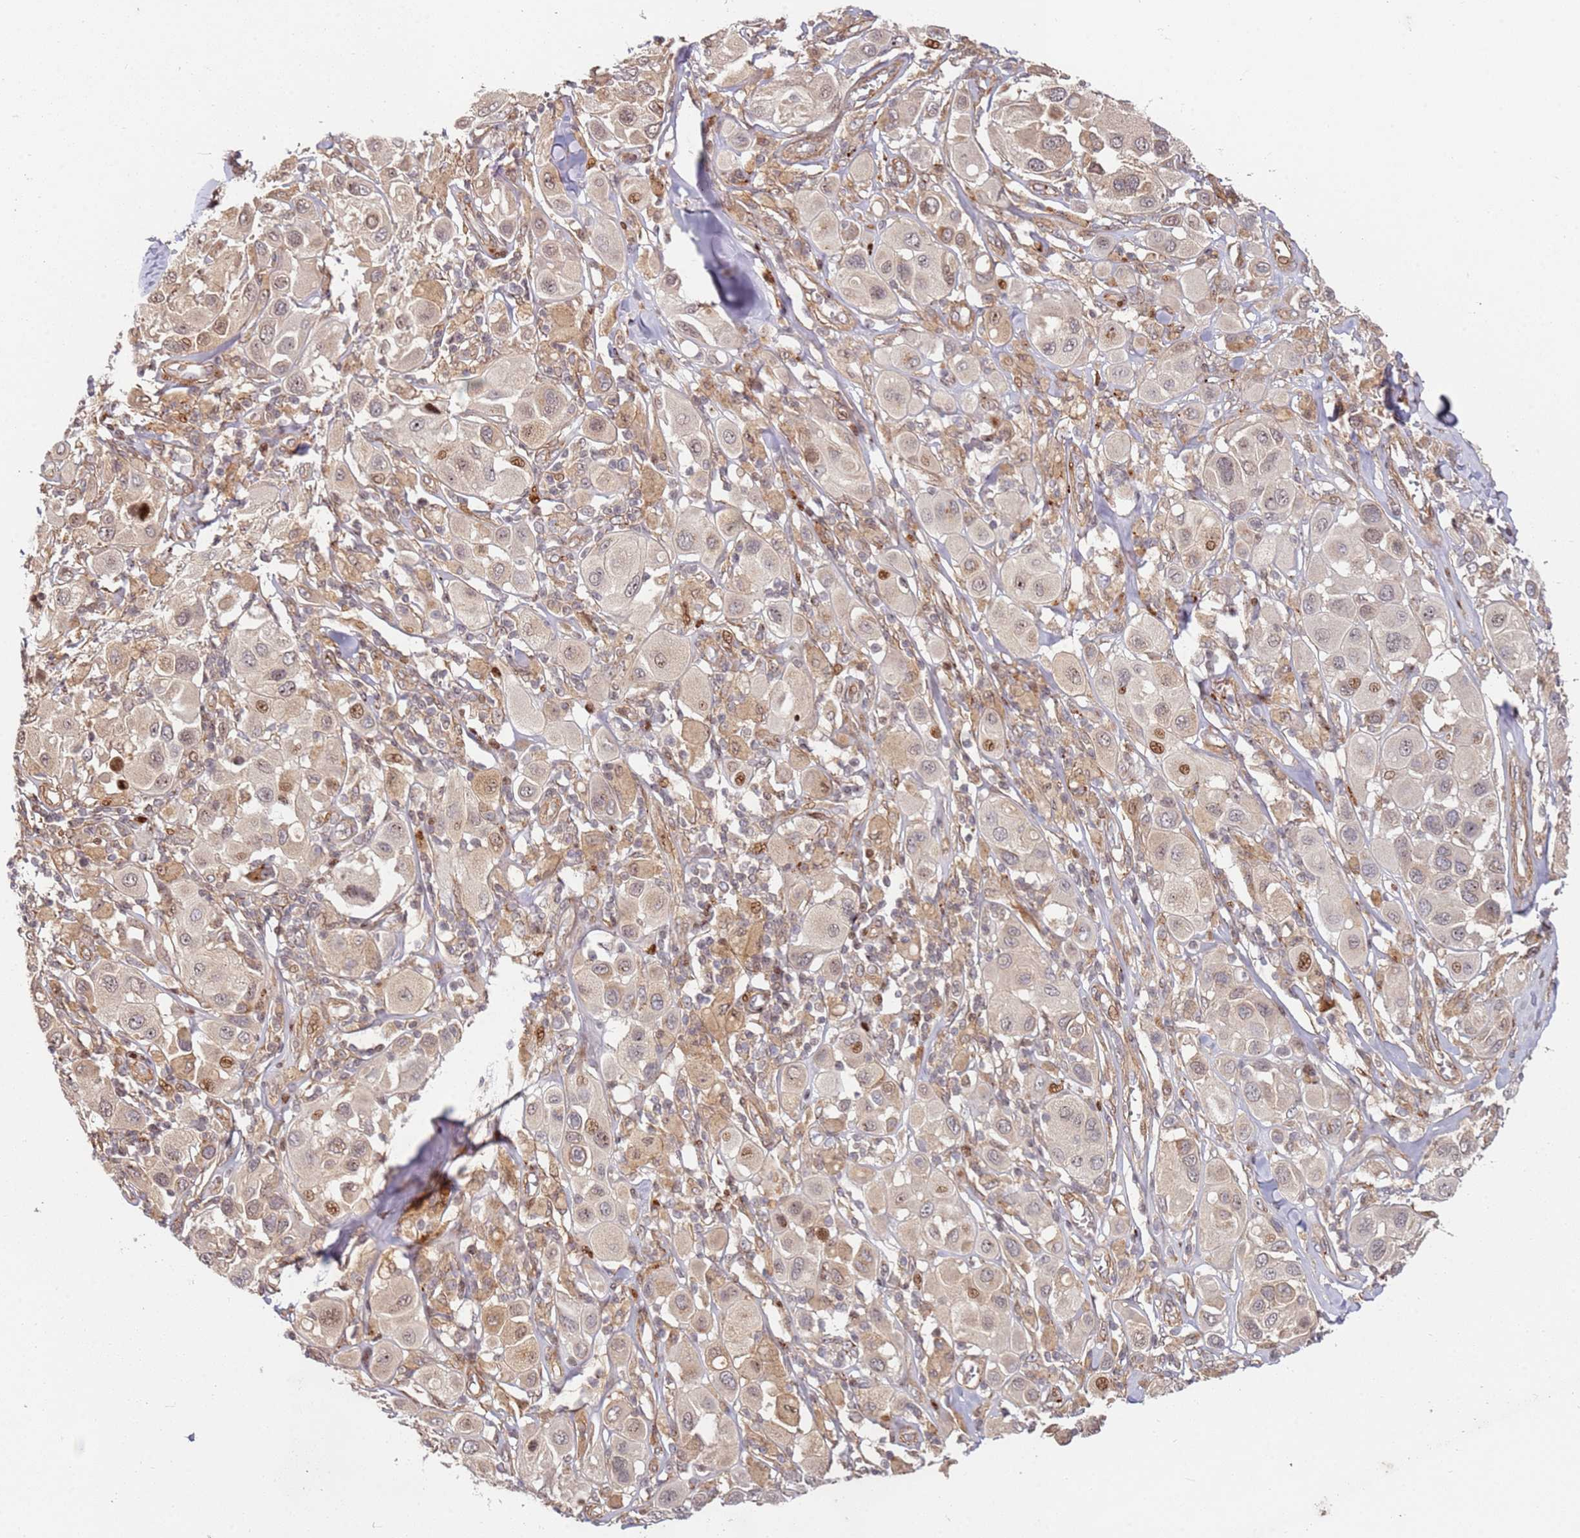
{"staining": {"intensity": "moderate", "quantity": "<25%", "location": "nuclear"}, "tissue": "melanoma", "cell_type": "Tumor cells", "image_type": "cancer", "snomed": [{"axis": "morphology", "description": "Malignant melanoma, Metastatic site"}, {"axis": "topography", "description": "Skin"}], "caption": "DAB (3,3'-diaminobenzidine) immunohistochemical staining of human melanoma demonstrates moderate nuclear protein expression in about <25% of tumor cells.", "gene": "TMEM233", "patient": {"sex": "male", "age": 41}}